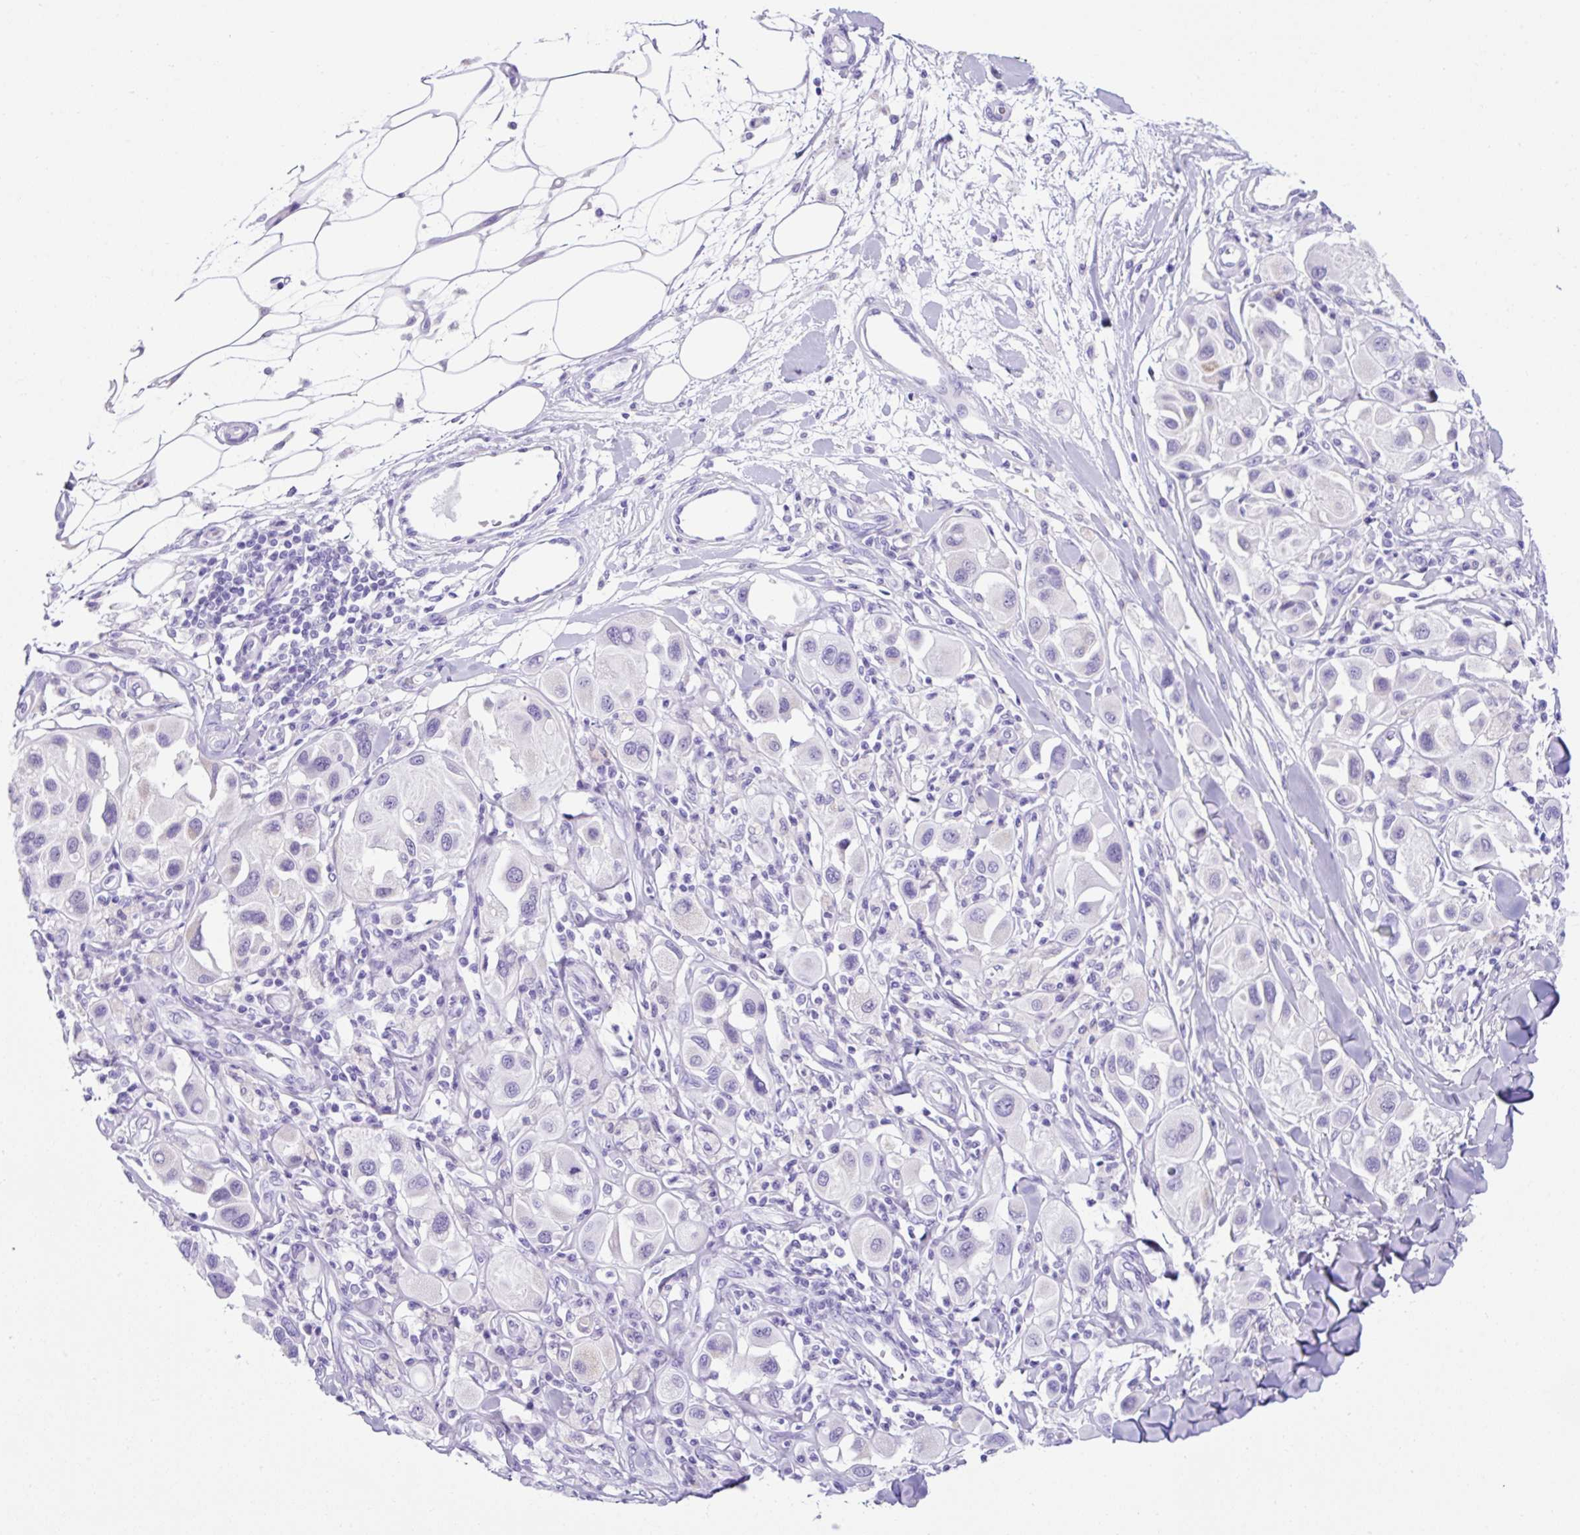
{"staining": {"intensity": "negative", "quantity": "none", "location": "none"}, "tissue": "melanoma", "cell_type": "Tumor cells", "image_type": "cancer", "snomed": [{"axis": "morphology", "description": "Malignant melanoma, Metastatic site"}, {"axis": "topography", "description": "Skin"}], "caption": "High magnification brightfield microscopy of melanoma stained with DAB (3,3'-diaminobenzidine) (brown) and counterstained with hematoxylin (blue): tumor cells show no significant staining.", "gene": "KRT12", "patient": {"sex": "male", "age": 41}}